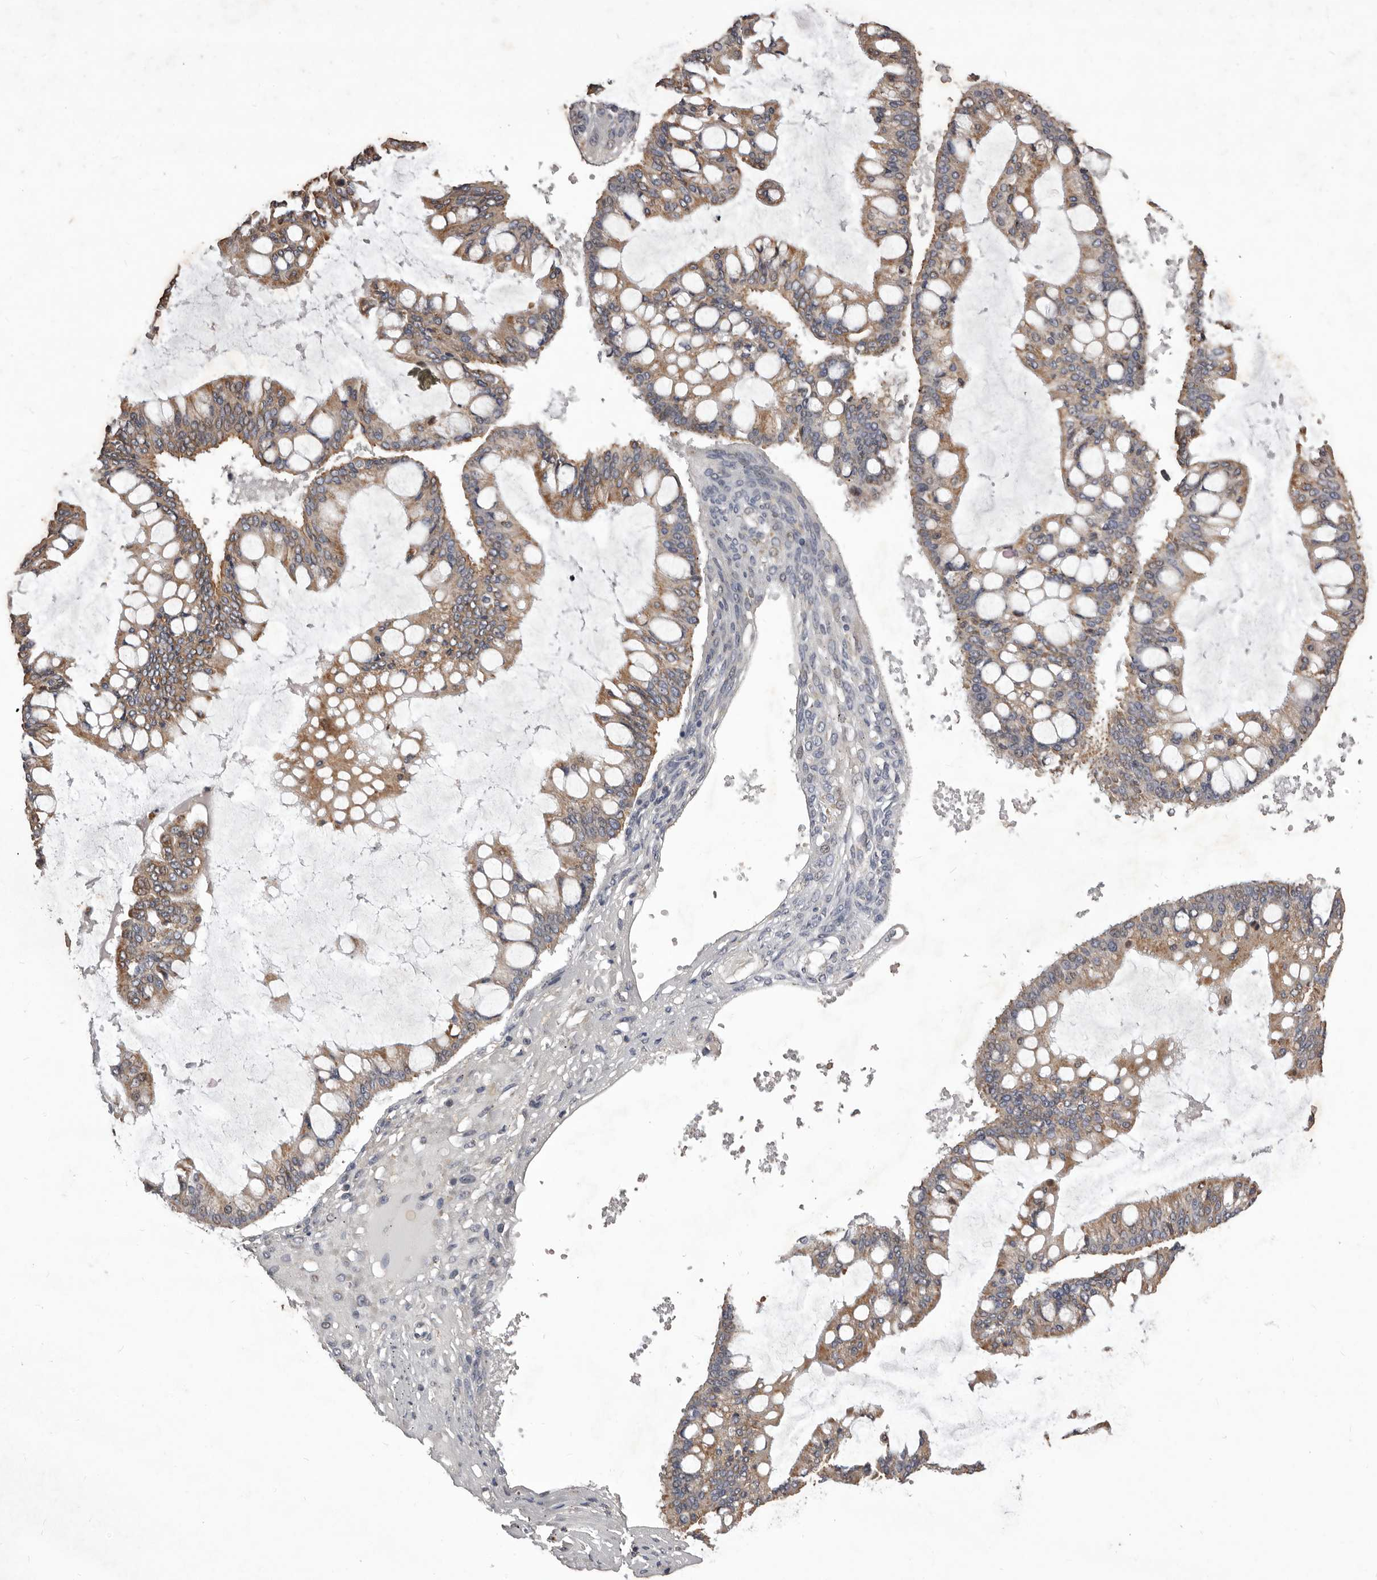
{"staining": {"intensity": "moderate", "quantity": ">75%", "location": "cytoplasmic/membranous"}, "tissue": "ovarian cancer", "cell_type": "Tumor cells", "image_type": "cancer", "snomed": [{"axis": "morphology", "description": "Cystadenocarcinoma, mucinous, NOS"}, {"axis": "topography", "description": "Ovary"}], "caption": "Immunohistochemistry staining of mucinous cystadenocarcinoma (ovarian), which demonstrates medium levels of moderate cytoplasmic/membranous positivity in about >75% of tumor cells indicating moderate cytoplasmic/membranous protein expression. The staining was performed using DAB (3,3'-diaminobenzidine) (brown) for protein detection and nuclei were counterstained in hematoxylin (blue).", "gene": "CXCL14", "patient": {"sex": "female", "age": 73}}